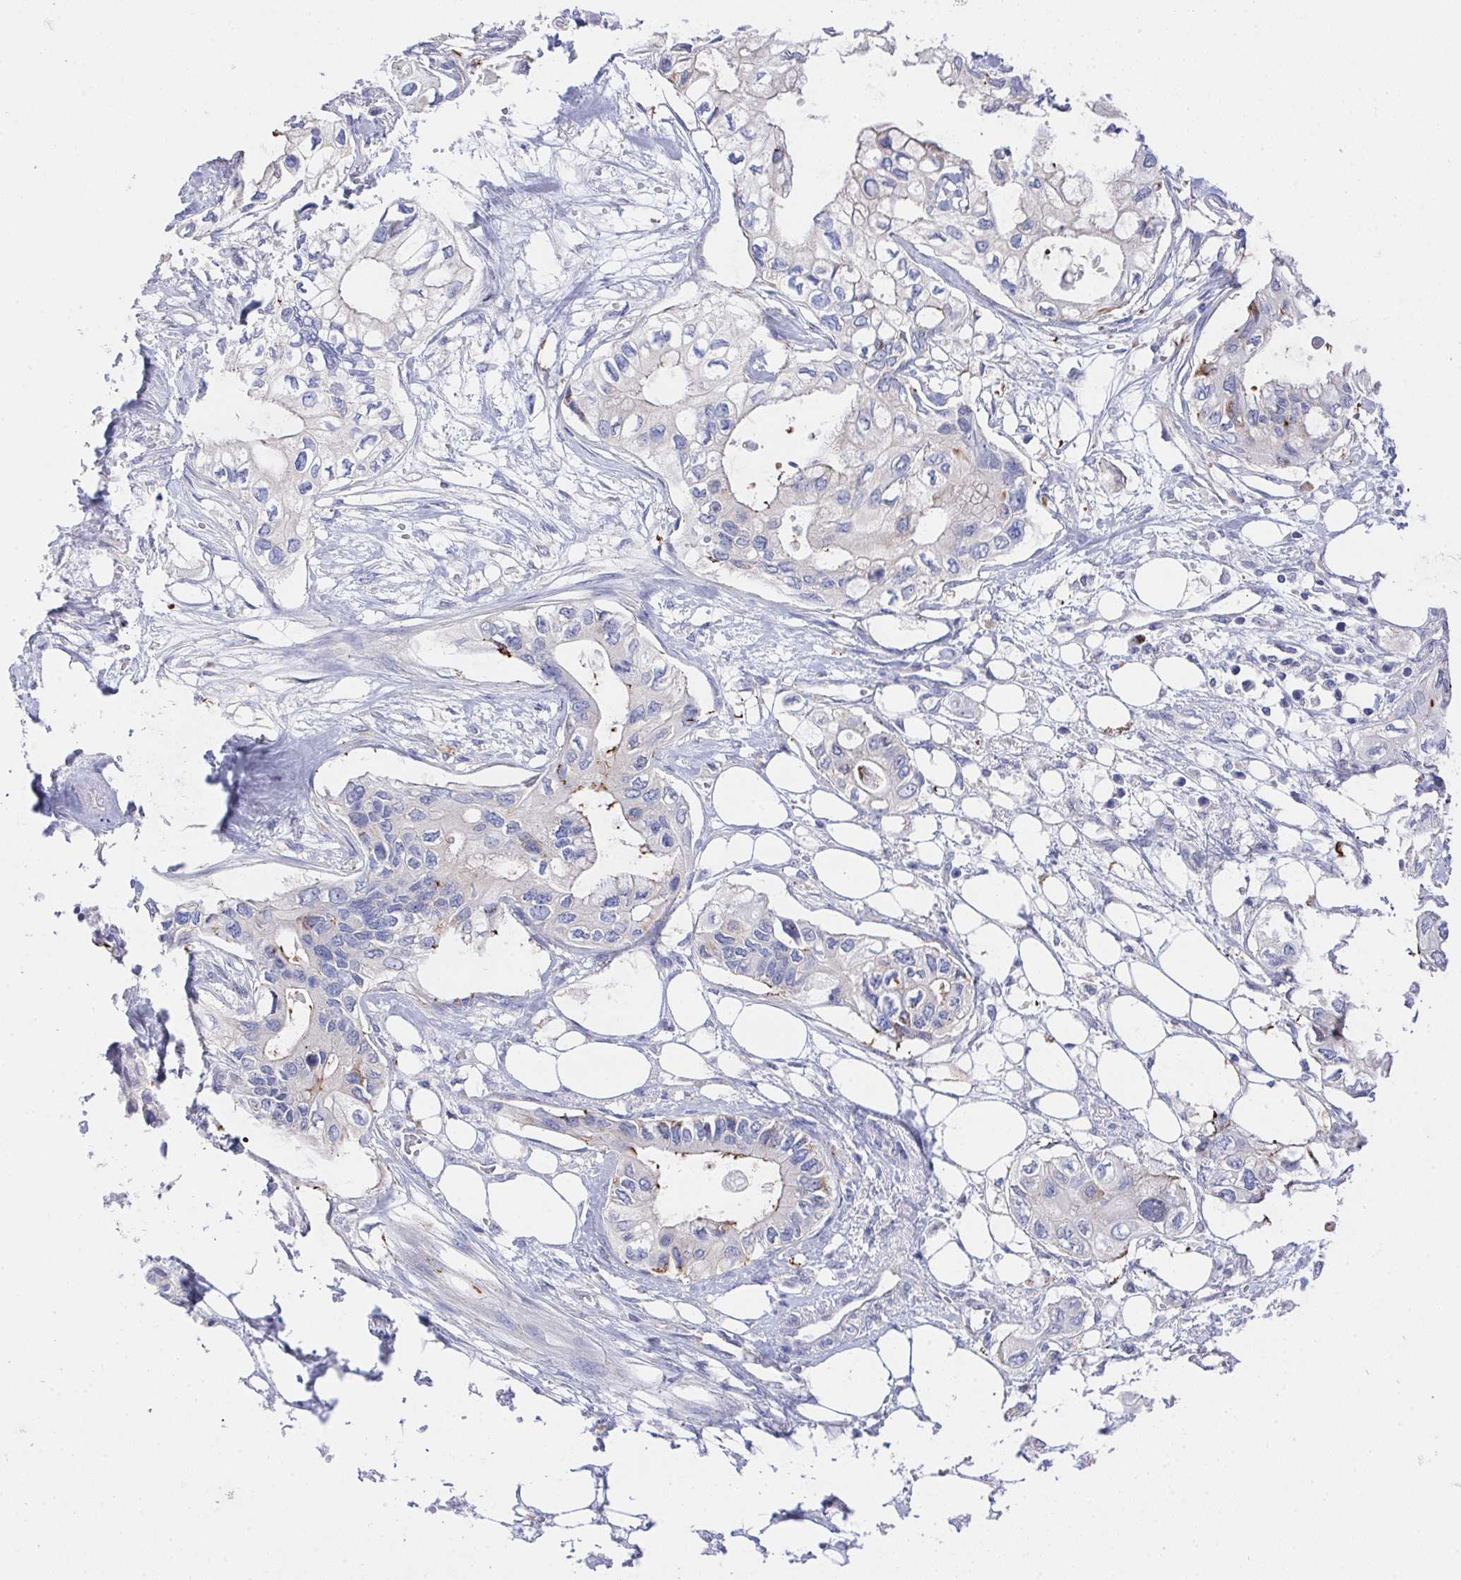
{"staining": {"intensity": "negative", "quantity": "none", "location": "none"}, "tissue": "pancreatic cancer", "cell_type": "Tumor cells", "image_type": "cancer", "snomed": [{"axis": "morphology", "description": "Adenocarcinoma, NOS"}, {"axis": "topography", "description": "Pancreas"}], "caption": "Pancreatic cancer was stained to show a protein in brown. There is no significant staining in tumor cells.", "gene": "PRG3", "patient": {"sex": "female", "age": 63}}